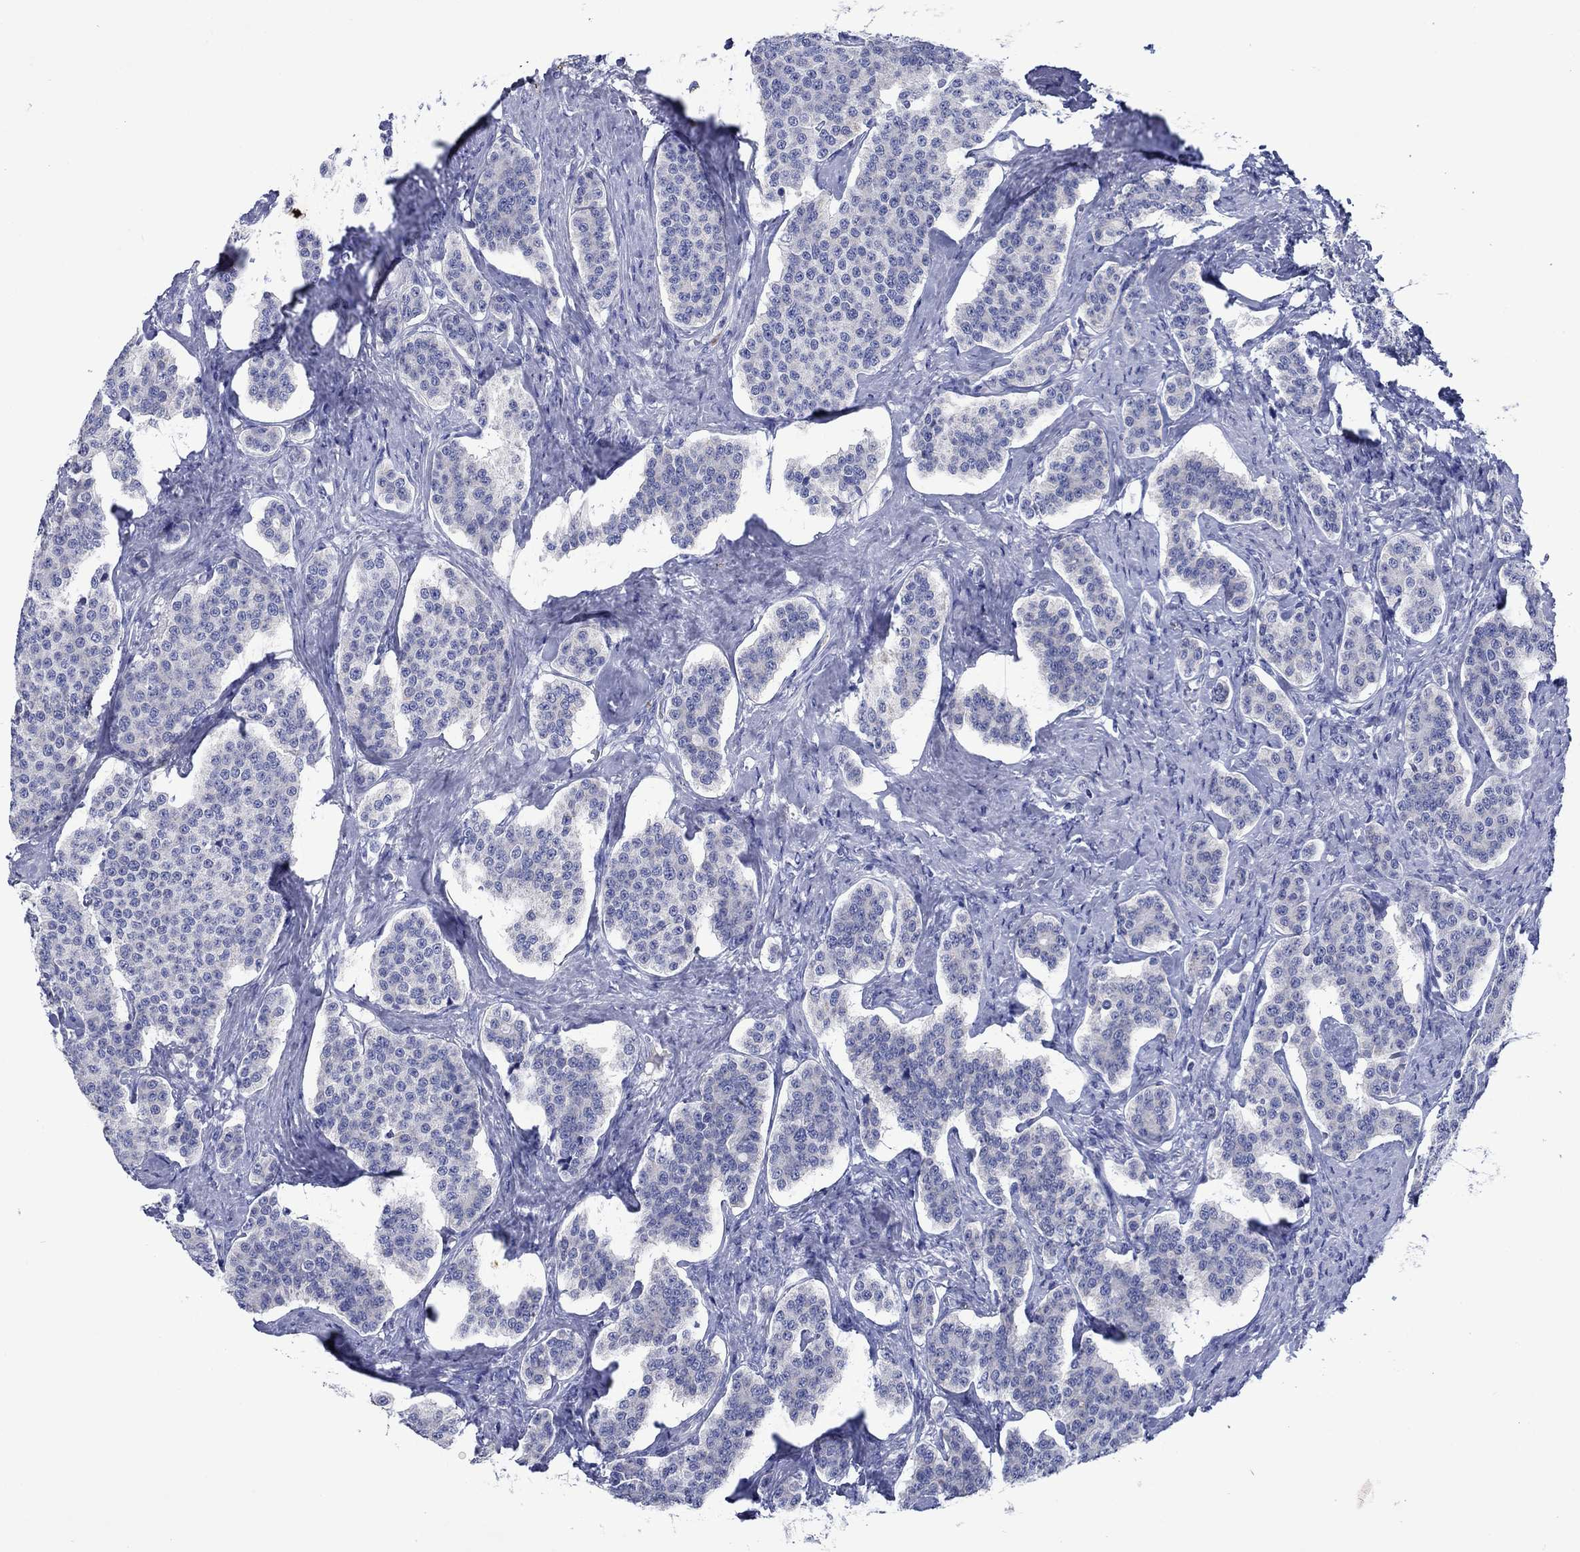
{"staining": {"intensity": "negative", "quantity": "none", "location": "none"}, "tissue": "carcinoid", "cell_type": "Tumor cells", "image_type": "cancer", "snomed": [{"axis": "morphology", "description": "Carcinoid, malignant, NOS"}, {"axis": "topography", "description": "Small intestine"}], "caption": "A high-resolution image shows immunohistochemistry (IHC) staining of carcinoid, which reveals no significant staining in tumor cells.", "gene": "TRIM16", "patient": {"sex": "female", "age": 58}}